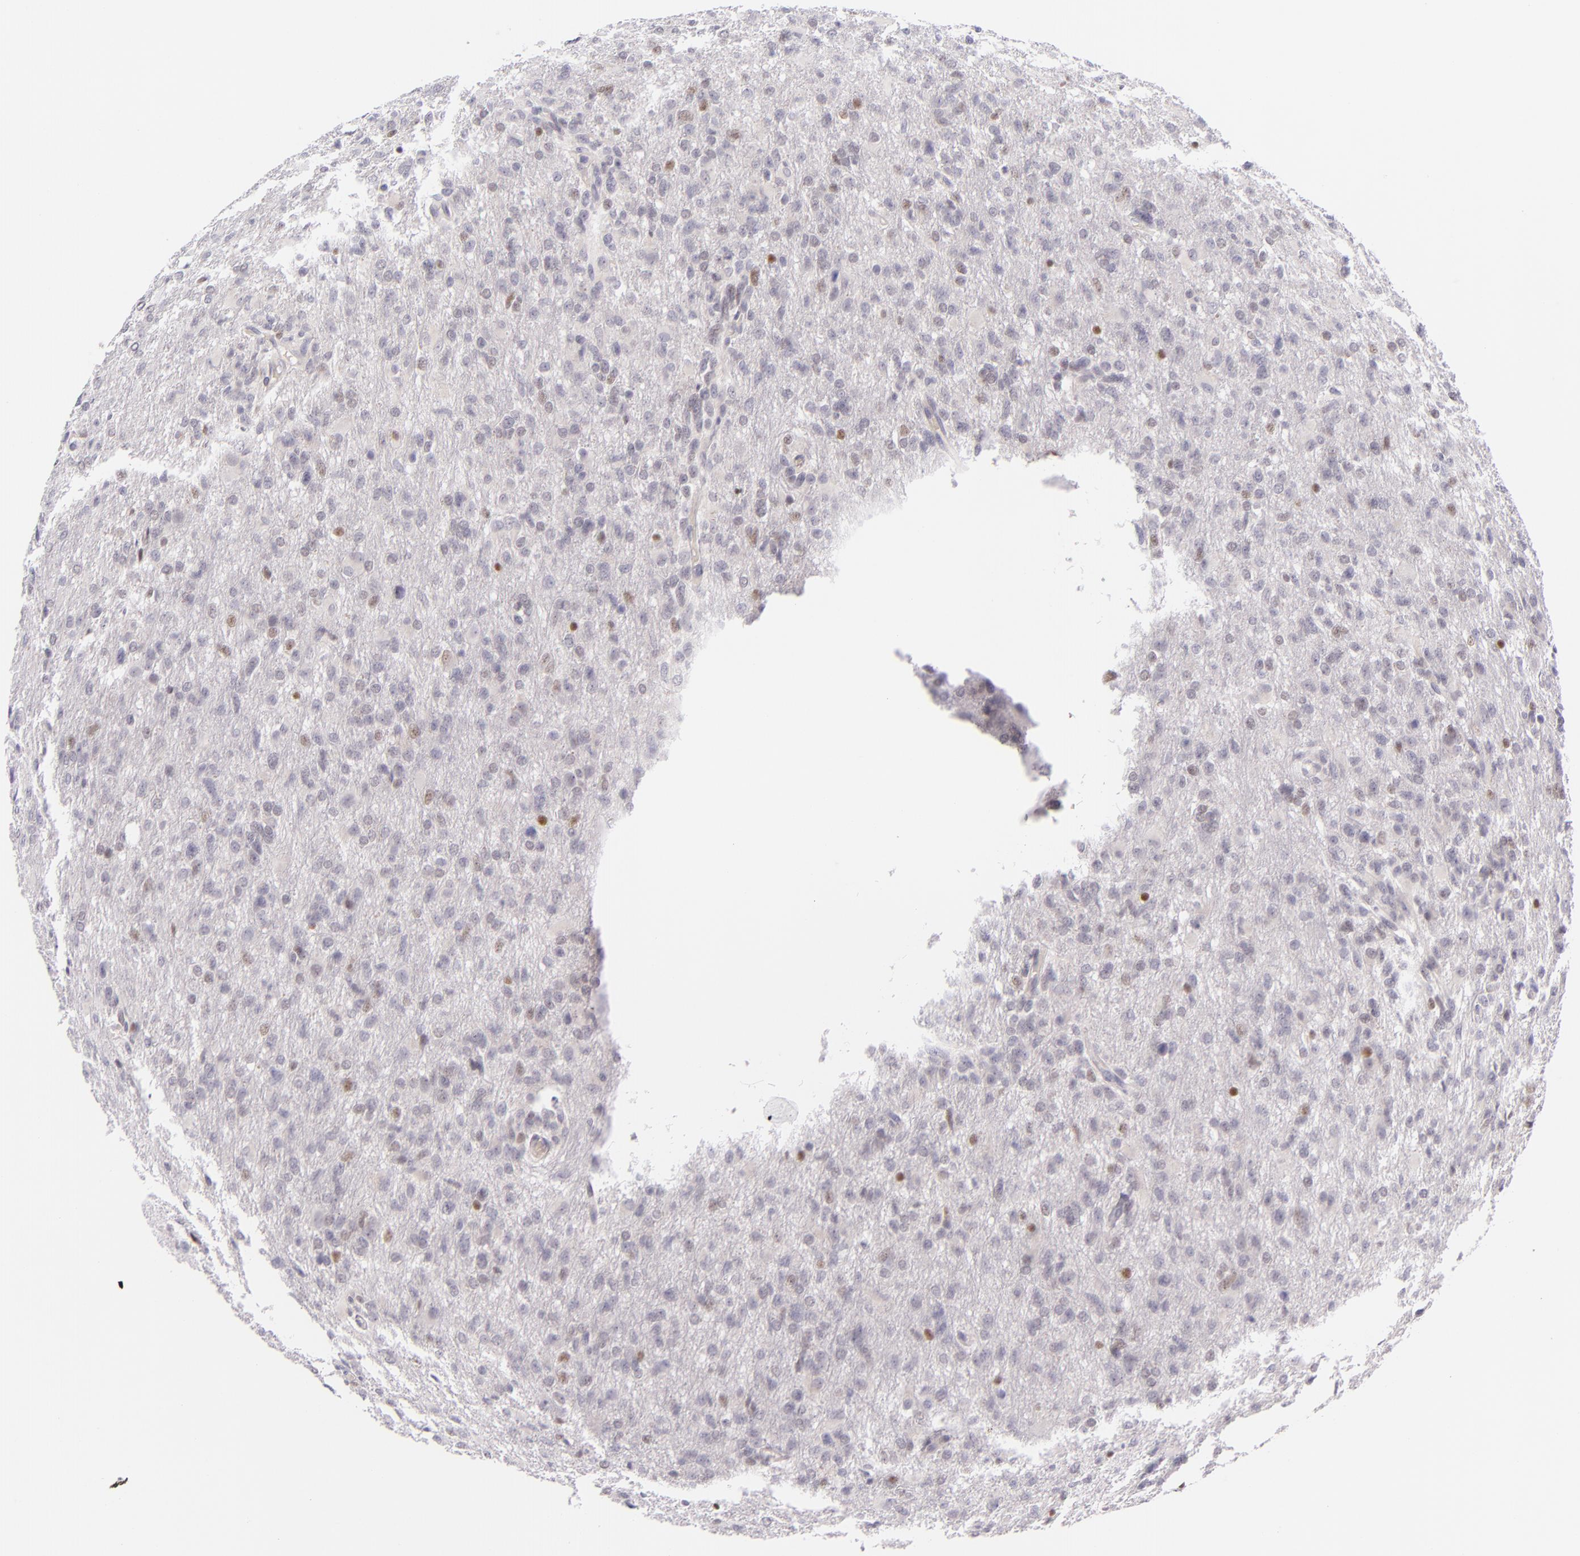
{"staining": {"intensity": "negative", "quantity": "none", "location": "none"}, "tissue": "glioma", "cell_type": "Tumor cells", "image_type": "cancer", "snomed": [{"axis": "morphology", "description": "Glioma, malignant, High grade"}, {"axis": "topography", "description": "Brain"}], "caption": "Immunohistochemistry (IHC) of glioma reveals no positivity in tumor cells.", "gene": "BCL3", "patient": {"sex": "male", "age": 68}}